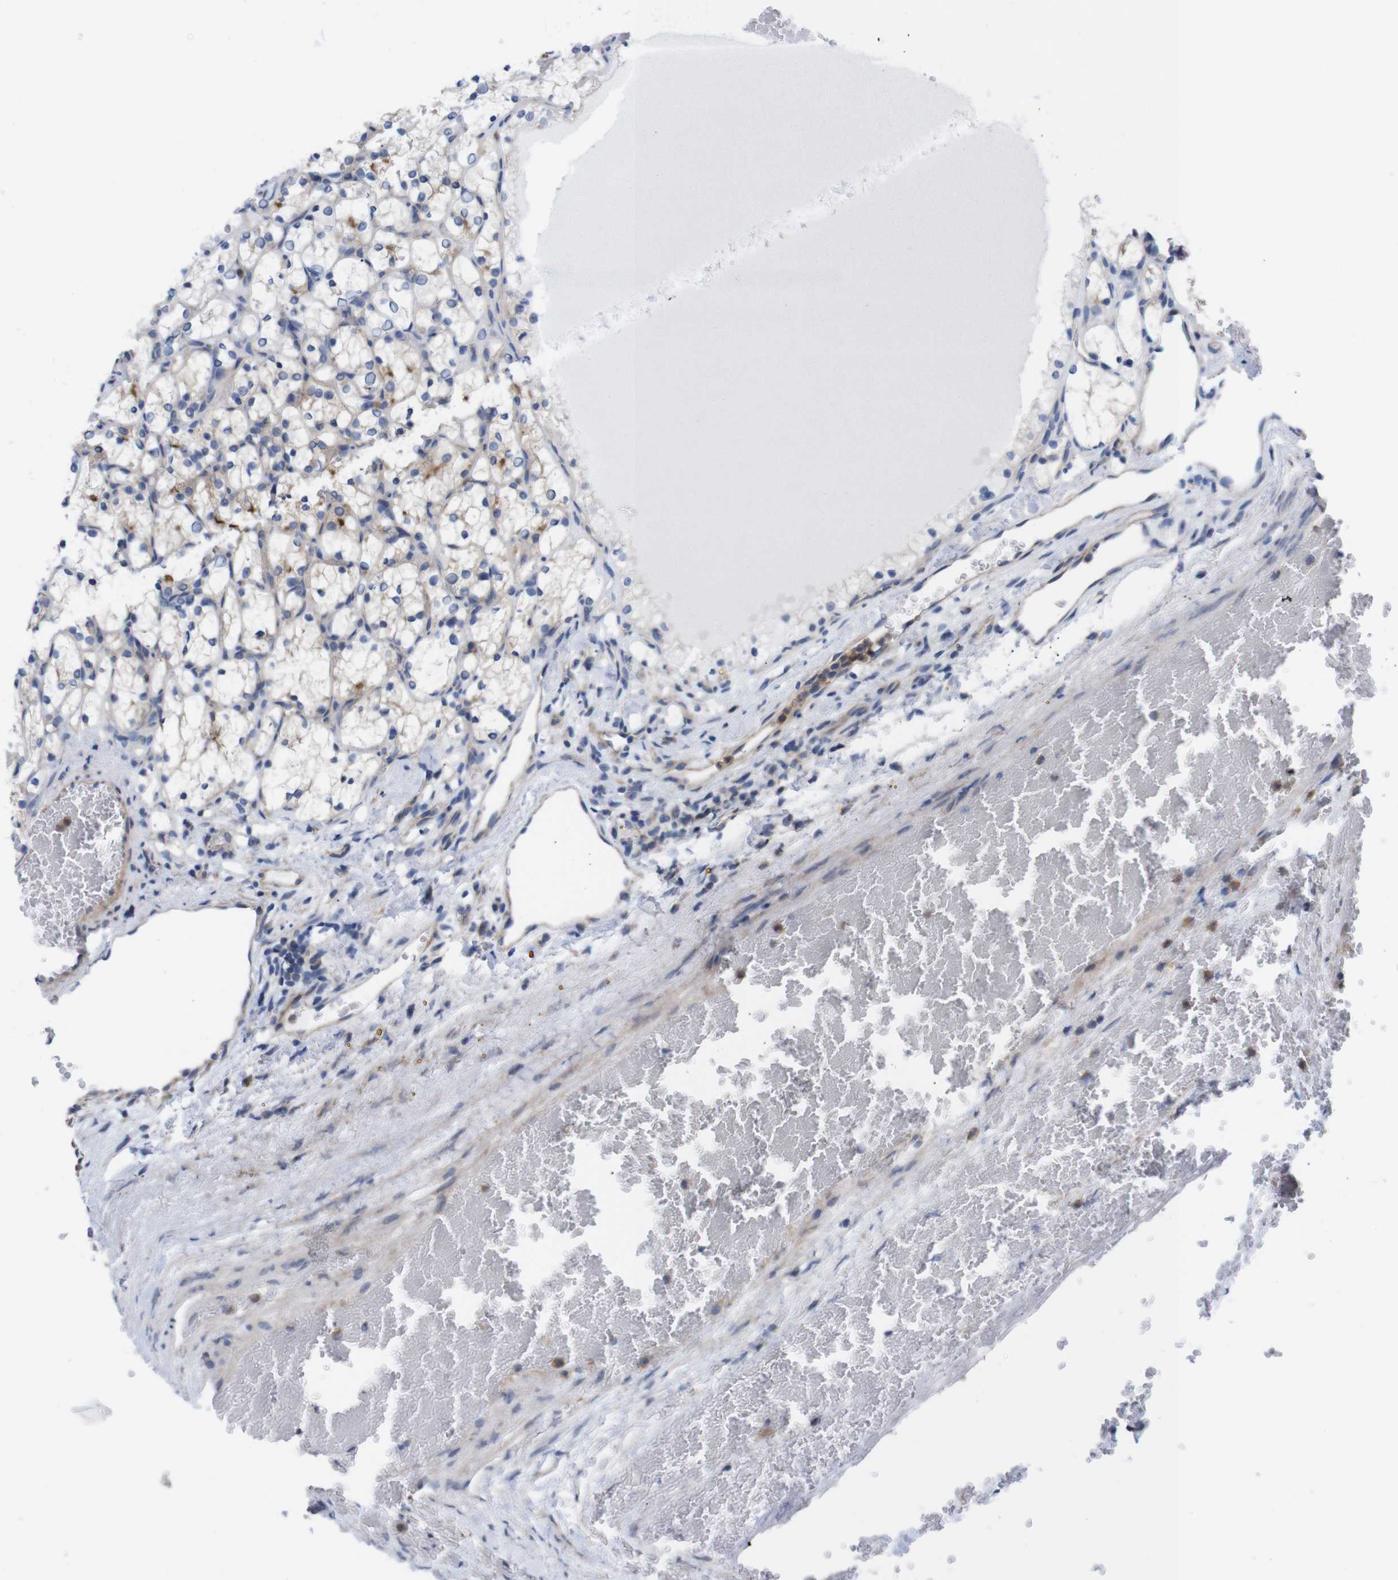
{"staining": {"intensity": "weak", "quantity": "25%-75%", "location": "cytoplasmic/membranous"}, "tissue": "renal cancer", "cell_type": "Tumor cells", "image_type": "cancer", "snomed": [{"axis": "morphology", "description": "Adenocarcinoma, NOS"}, {"axis": "topography", "description": "Kidney"}], "caption": "The histopathology image displays immunohistochemical staining of adenocarcinoma (renal). There is weak cytoplasmic/membranous expression is appreciated in approximately 25%-75% of tumor cells. (Brightfield microscopy of DAB IHC at high magnification).", "gene": "USH1C", "patient": {"sex": "female", "age": 69}}